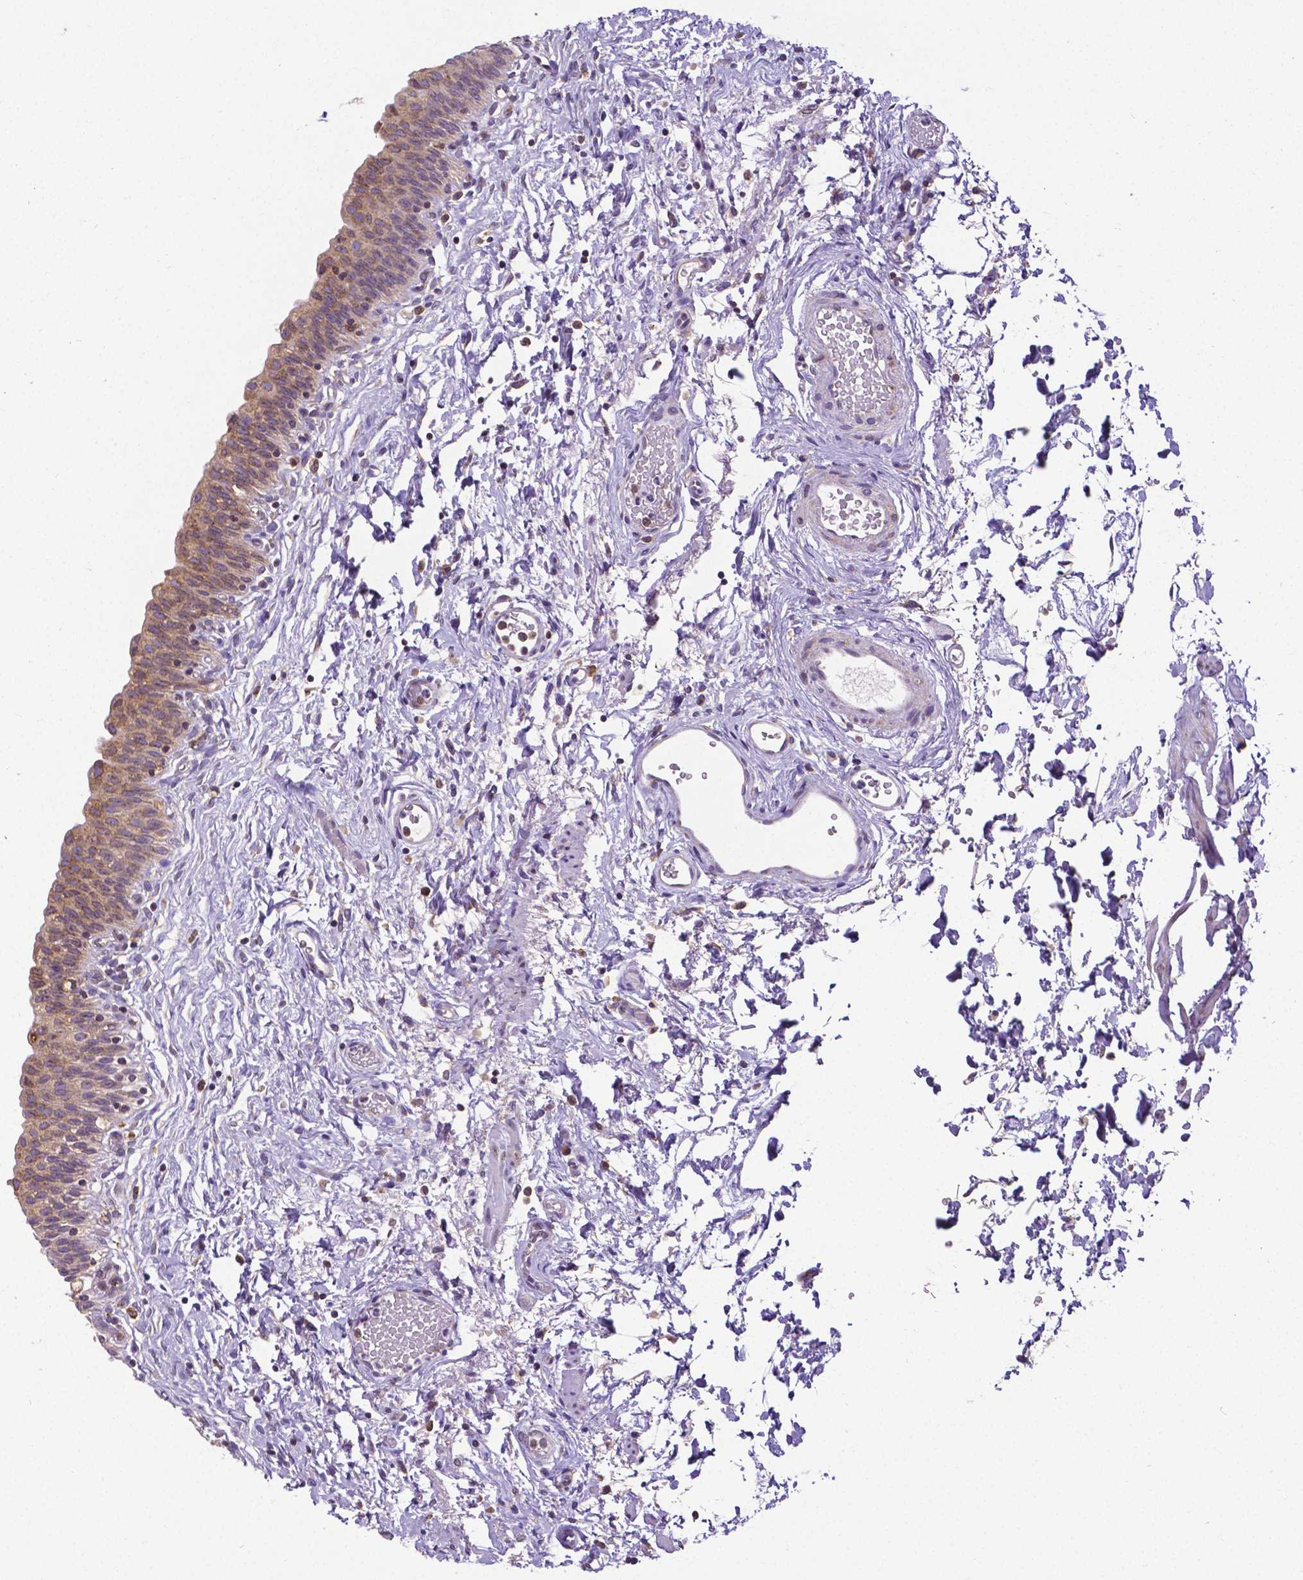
{"staining": {"intensity": "strong", "quantity": "25%-75%", "location": "cytoplasmic/membranous"}, "tissue": "urinary bladder", "cell_type": "Urothelial cells", "image_type": "normal", "snomed": [{"axis": "morphology", "description": "Normal tissue, NOS"}, {"axis": "topography", "description": "Urinary bladder"}], "caption": "Immunohistochemistry (IHC) micrograph of benign urinary bladder: human urinary bladder stained using immunohistochemistry (IHC) demonstrates high levels of strong protein expression localized specifically in the cytoplasmic/membranous of urothelial cells, appearing as a cytoplasmic/membranous brown color.", "gene": "MTDH", "patient": {"sex": "male", "age": 56}}